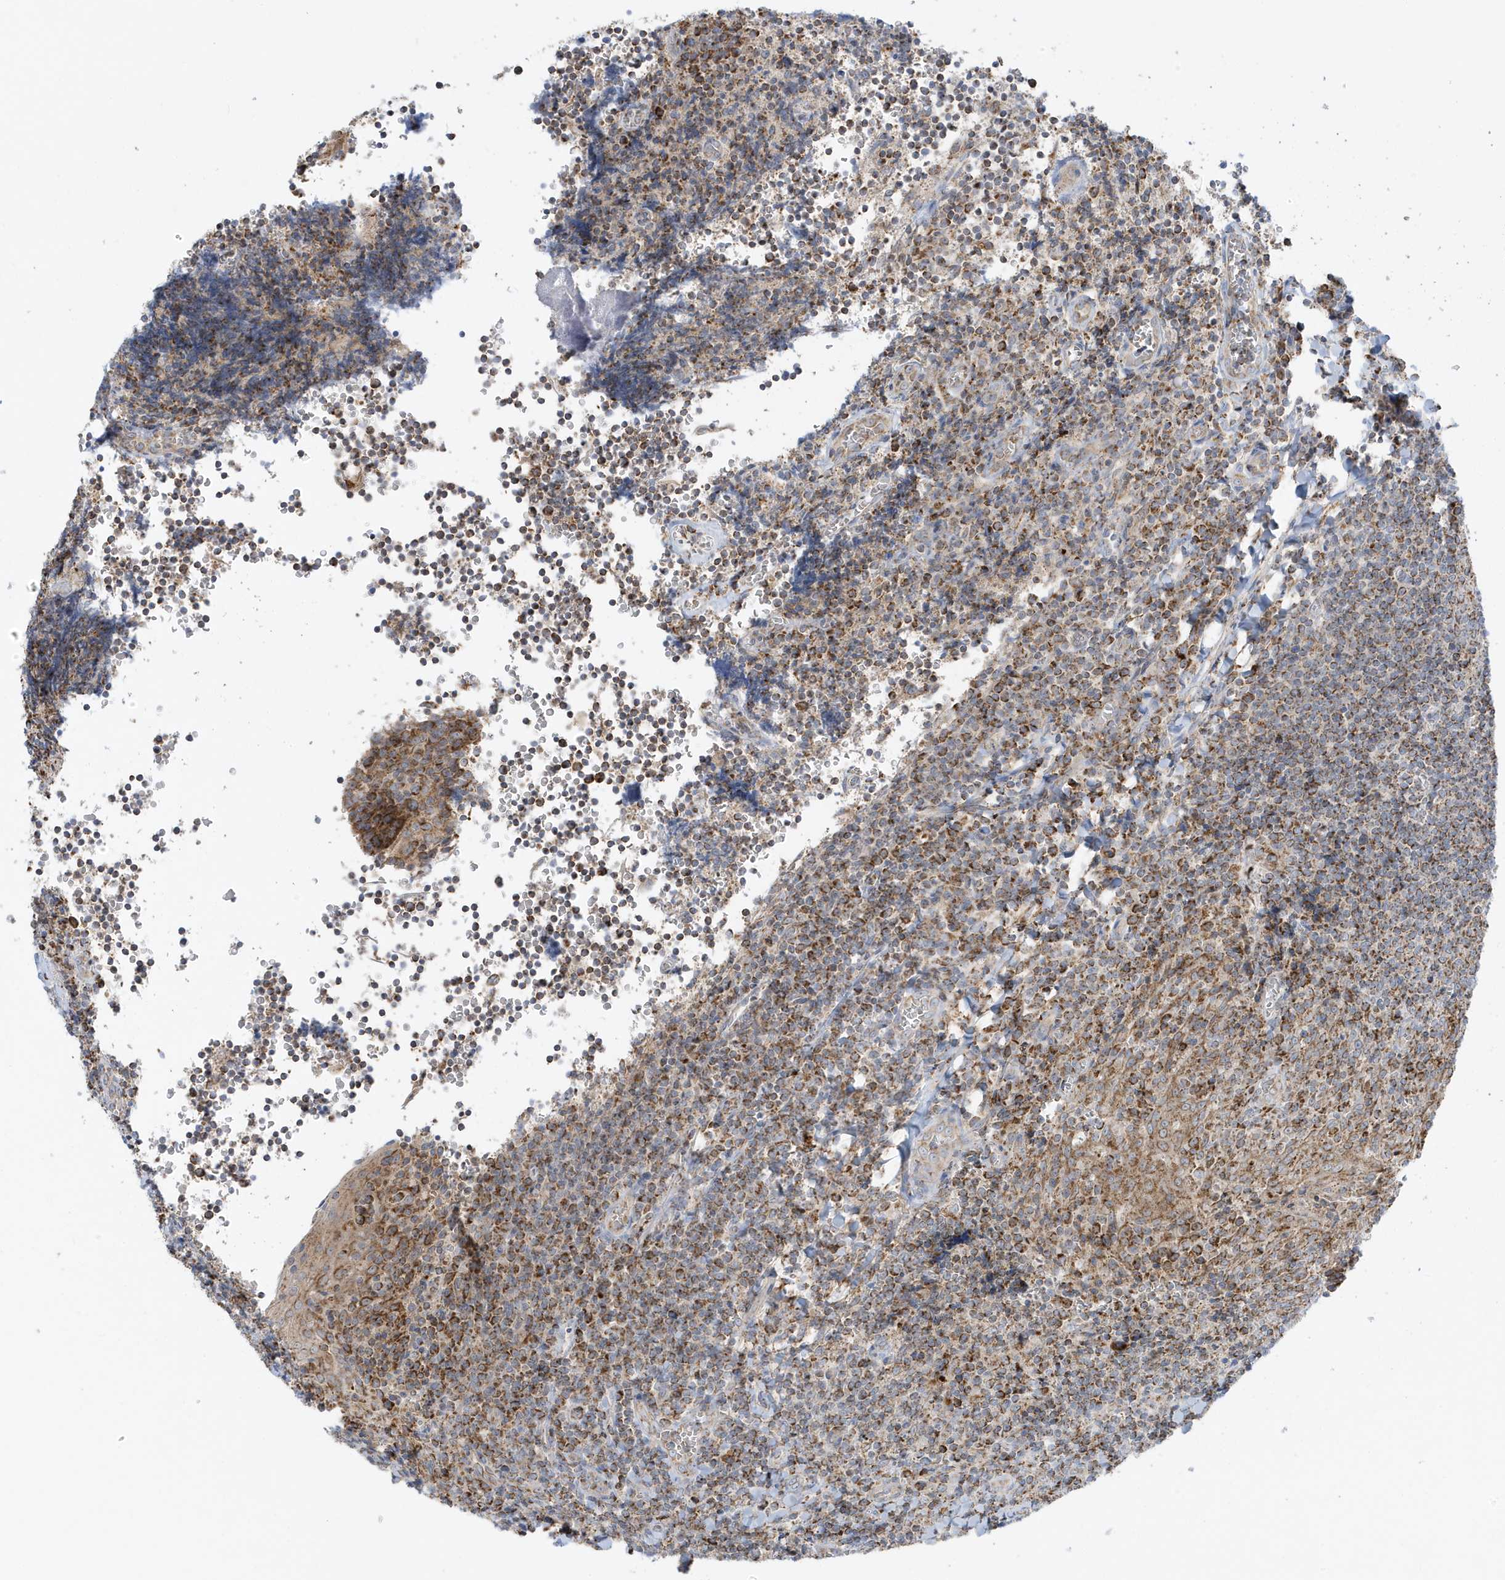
{"staining": {"intensity": "moderate", "quantity": ">75%", "location": "cytoplasmic/membranous"}, "tissue": "tonsil", "cell_type": "Germinal center cells", "image_type": "normal", "snomed": [{"axis": "morphology", "description": "Normal tissue, NOS"}, {"axis": "topography", "description": "Tonsil"}], "caption": "Moderate cytoplasmic/membranous expression for a protein is present in approximately >75% of germinal center cells of benign tonsil using IHC.", "gene": "ATP5ME", "patient": {"sex": "male", "age": 27}}